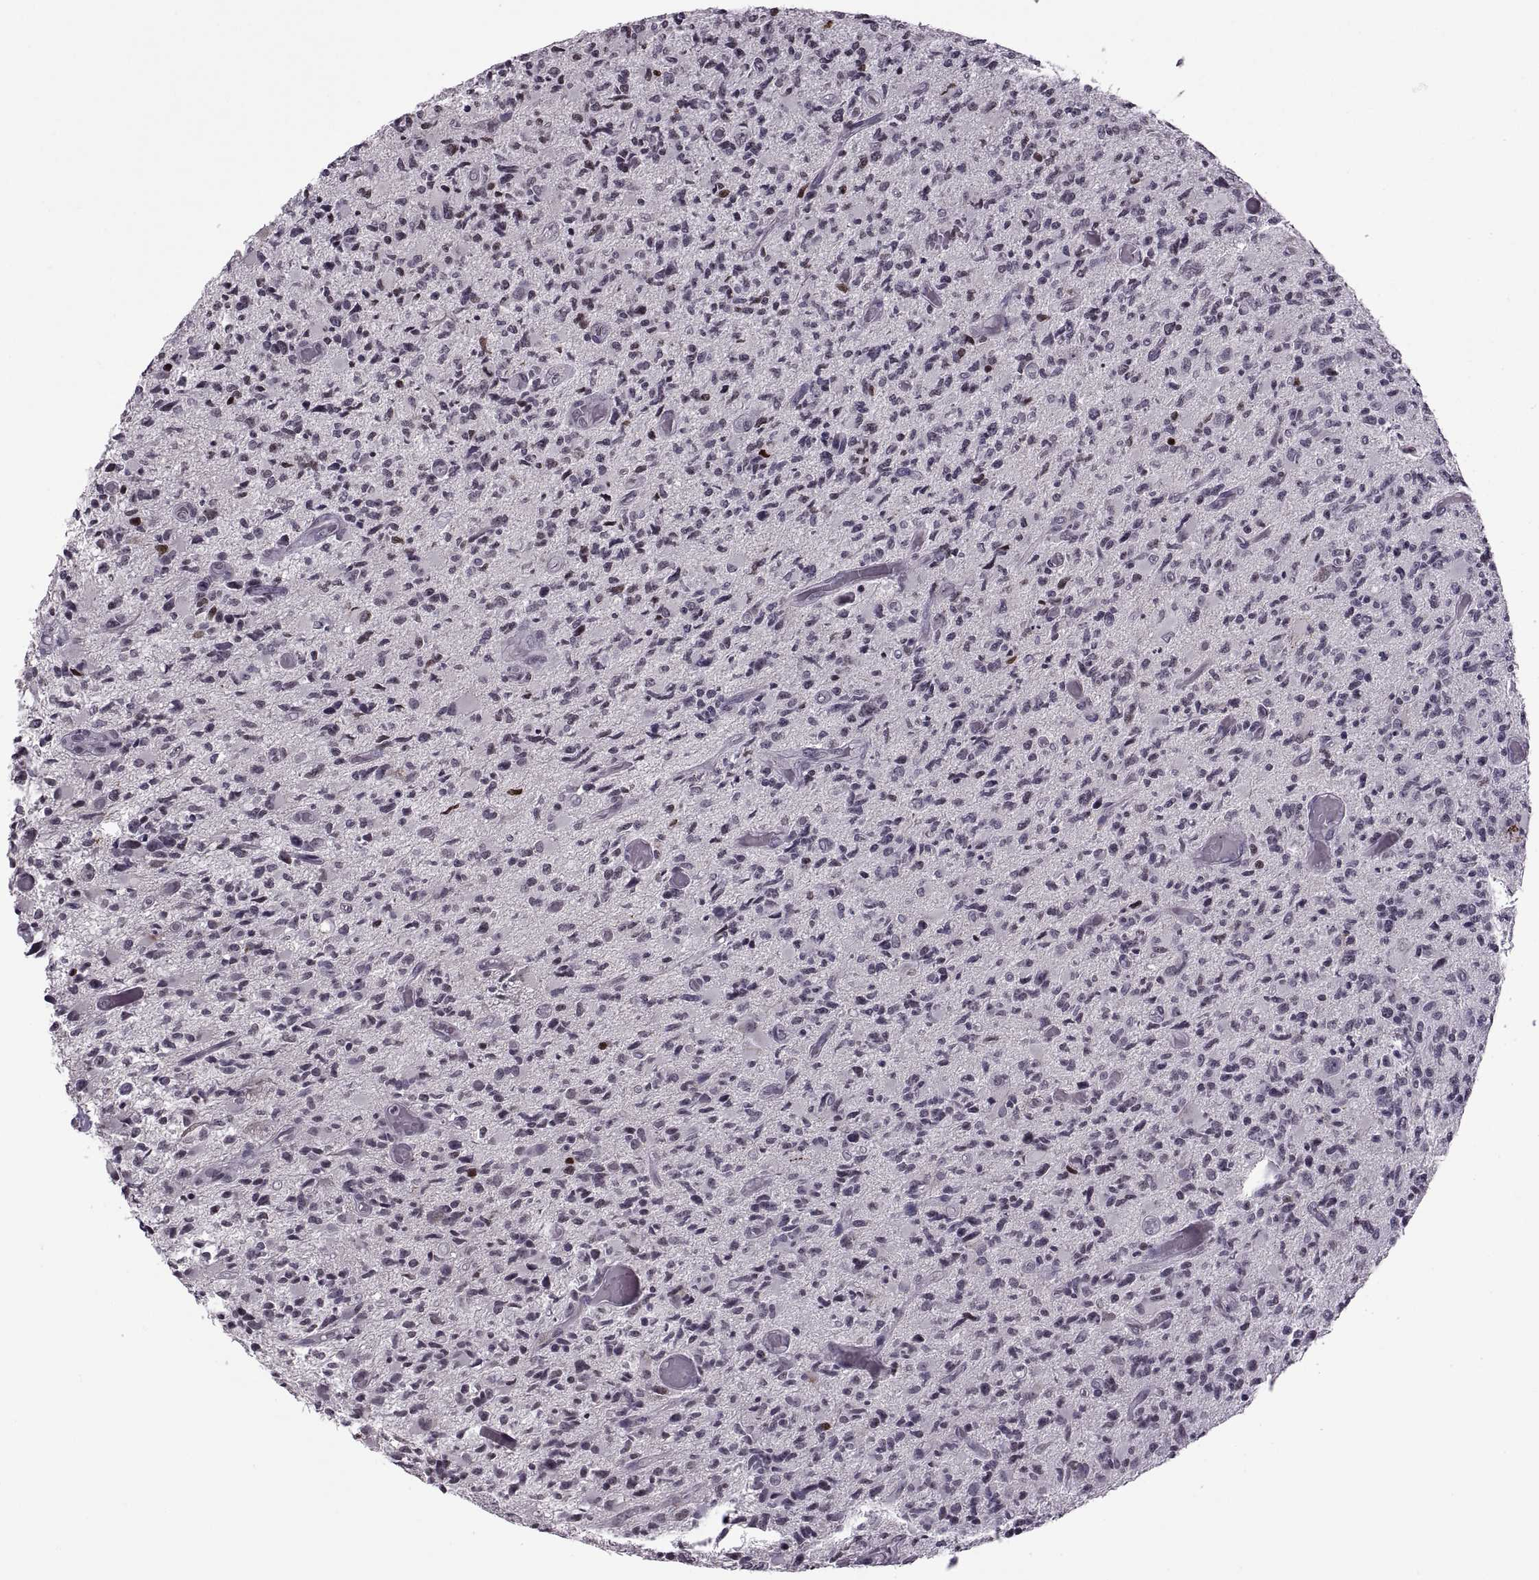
{"staining": {"intensity": "negative", "quantity": "none", "location": "none"}, "tissue": "glioma", "cell_type": "Tumor cells", "image_type": "cancer", "snomed": [{"axis": "morphology", "description": "Glioma, malignant, High grade"}, {"axis": "topography", "description": "Brain"}], "caption": "Immunohistochemistry histopathology image of malignant glioma (high-grade) stained for a protein (brown), which reveals no expression in tumor cells. (Stains: DAB (3,3'-diaminobenzidine) immunohistochemistry (IHC) with hematoxylin counter stain, Microscopy: brightfield microscopy at high magnification).", "gene": "OTP", "patient": {"sex": "female", "age": 63}}